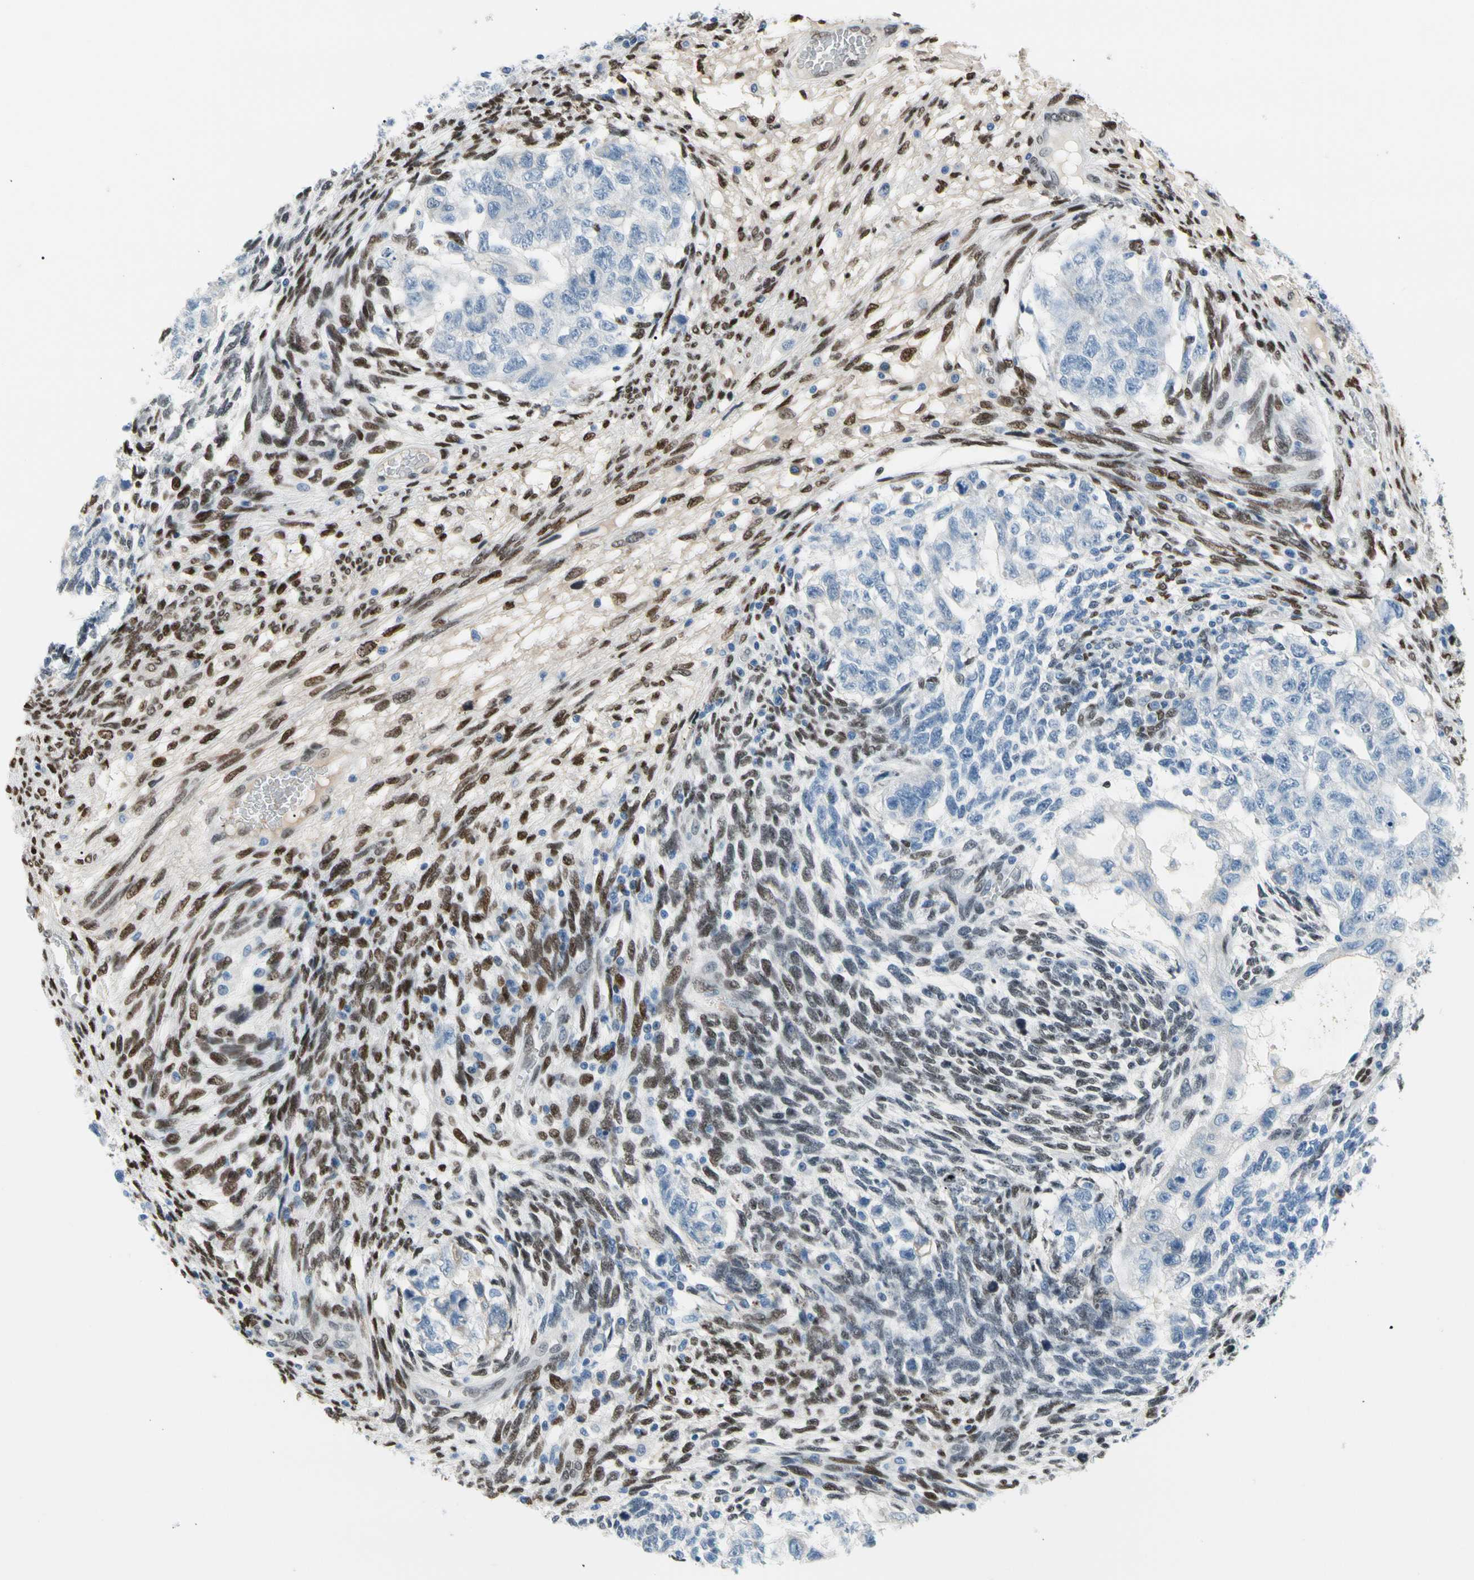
{"staining": {"intensity": "negative", "quantity": "none", "location": "none"}, "tissue": "testis cancer", "cell_type": "Tumor cells", "image_type": "cancer", "snomed": [{"axis": "morphology", "description": "Normal tissue, NOS"}, {"axis": "morphology", "description": "Carcinoma, Embryonal, NOS"}, {"axis": "topography", "description": "Testis"}], "caption": "This is a histopathology image of immunohistochemistry (IHC) staining of testis cancer, which shows no staining in tumor cells.", "gene": "NFIA", "patient": {"sex": "male", "age": 36}}